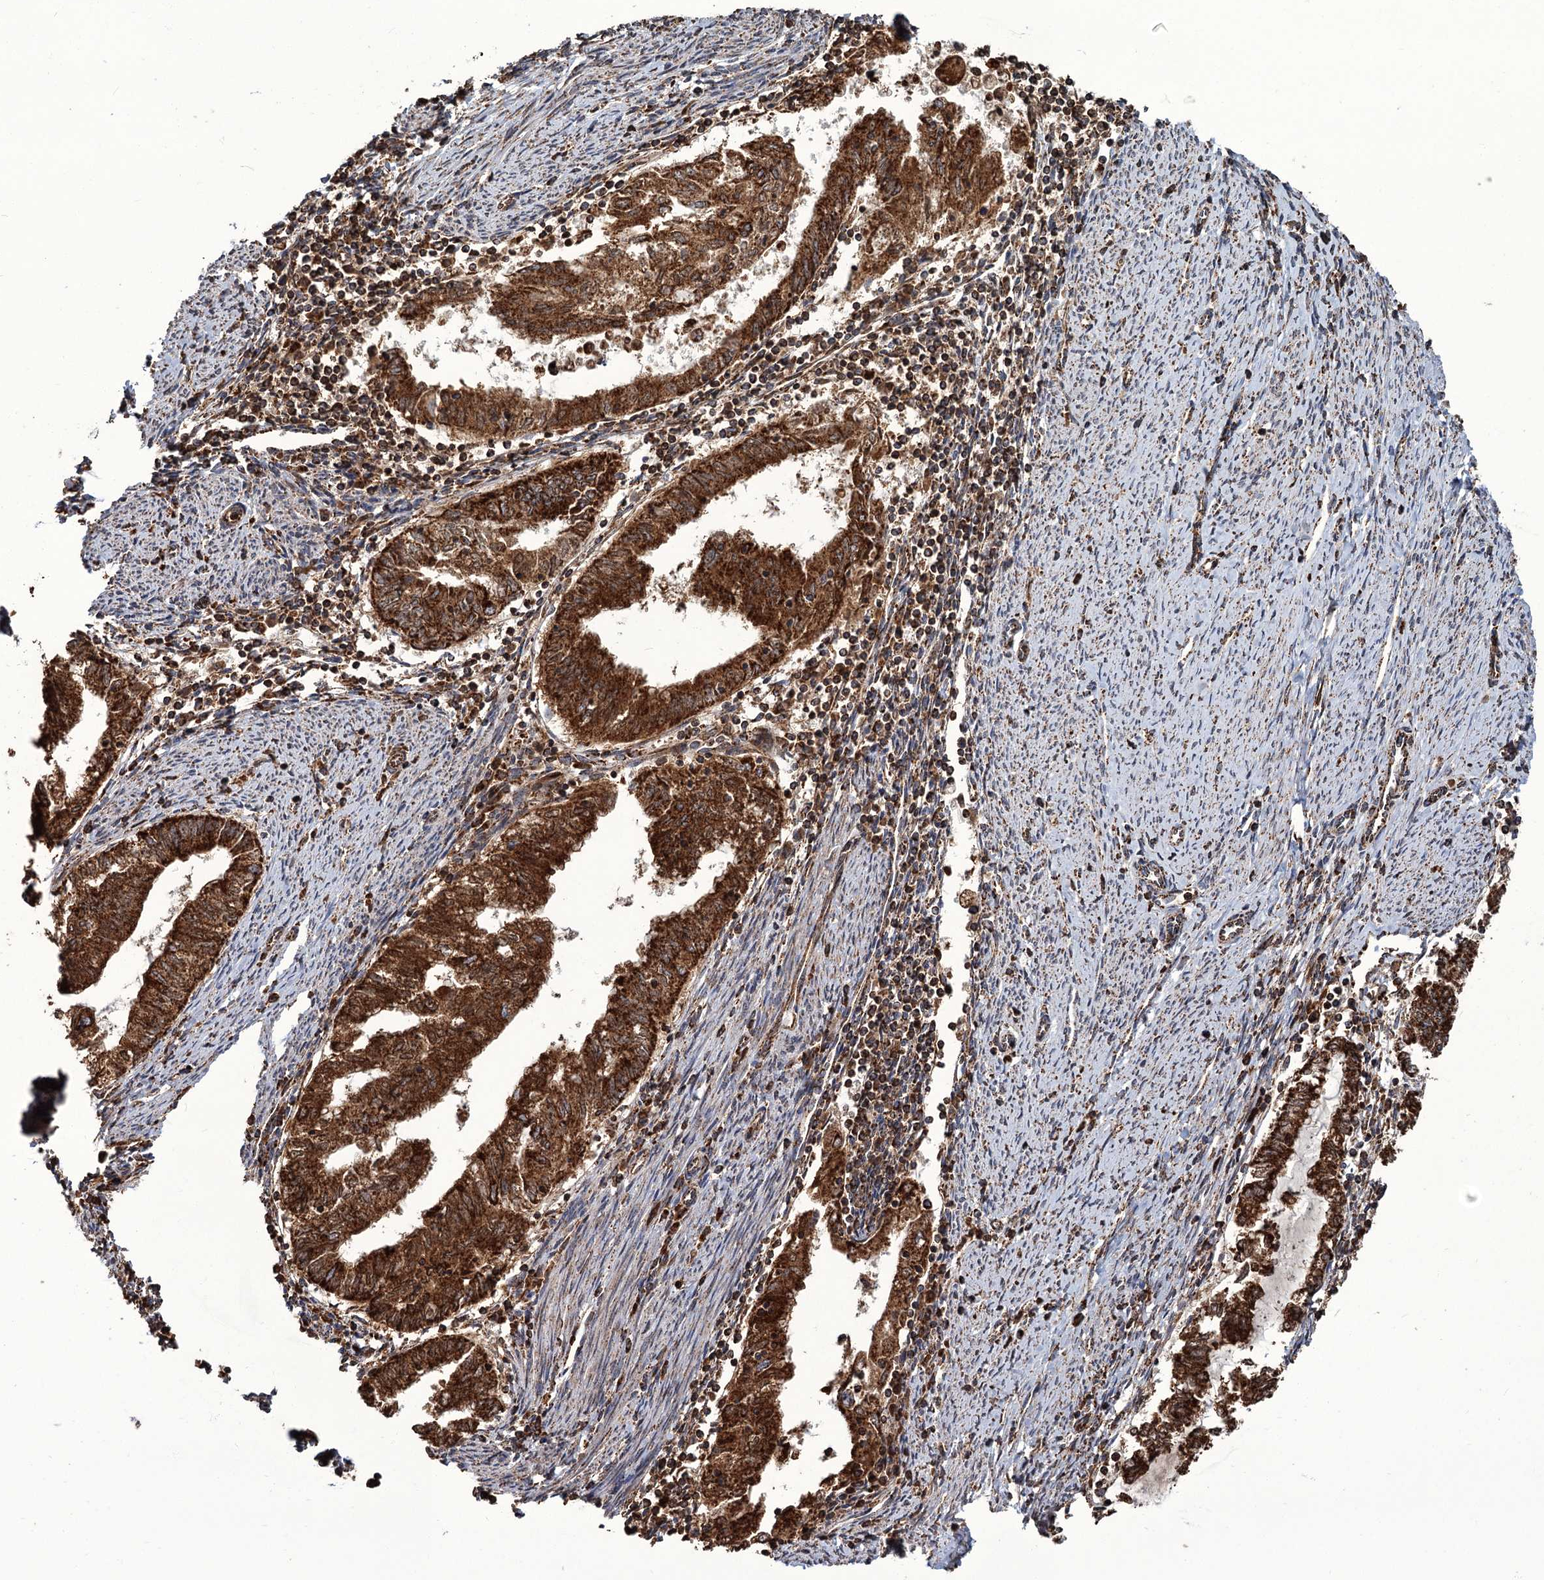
{"staining": {"intensity": "strong", "quantity": ">75%", "location": "cytoplasmic/membranous"}, "tissue": "endometrial cancer", "cell_type": "Tumor cells", "image_type": "cancer", "snomed": [{"axis": "morphology", "description": "Adenocarcinoma, NOS"}, {"axis": "topography", "description": "Endometrium"}], "caption": "Tumor cells demonstrate strong cytoplasmic/membranous positivity in approximately >75% of cells in adenocarcinoma (endometrial).", "gene": "APH1A", "patient": {"sex": "female", "age": 79}}